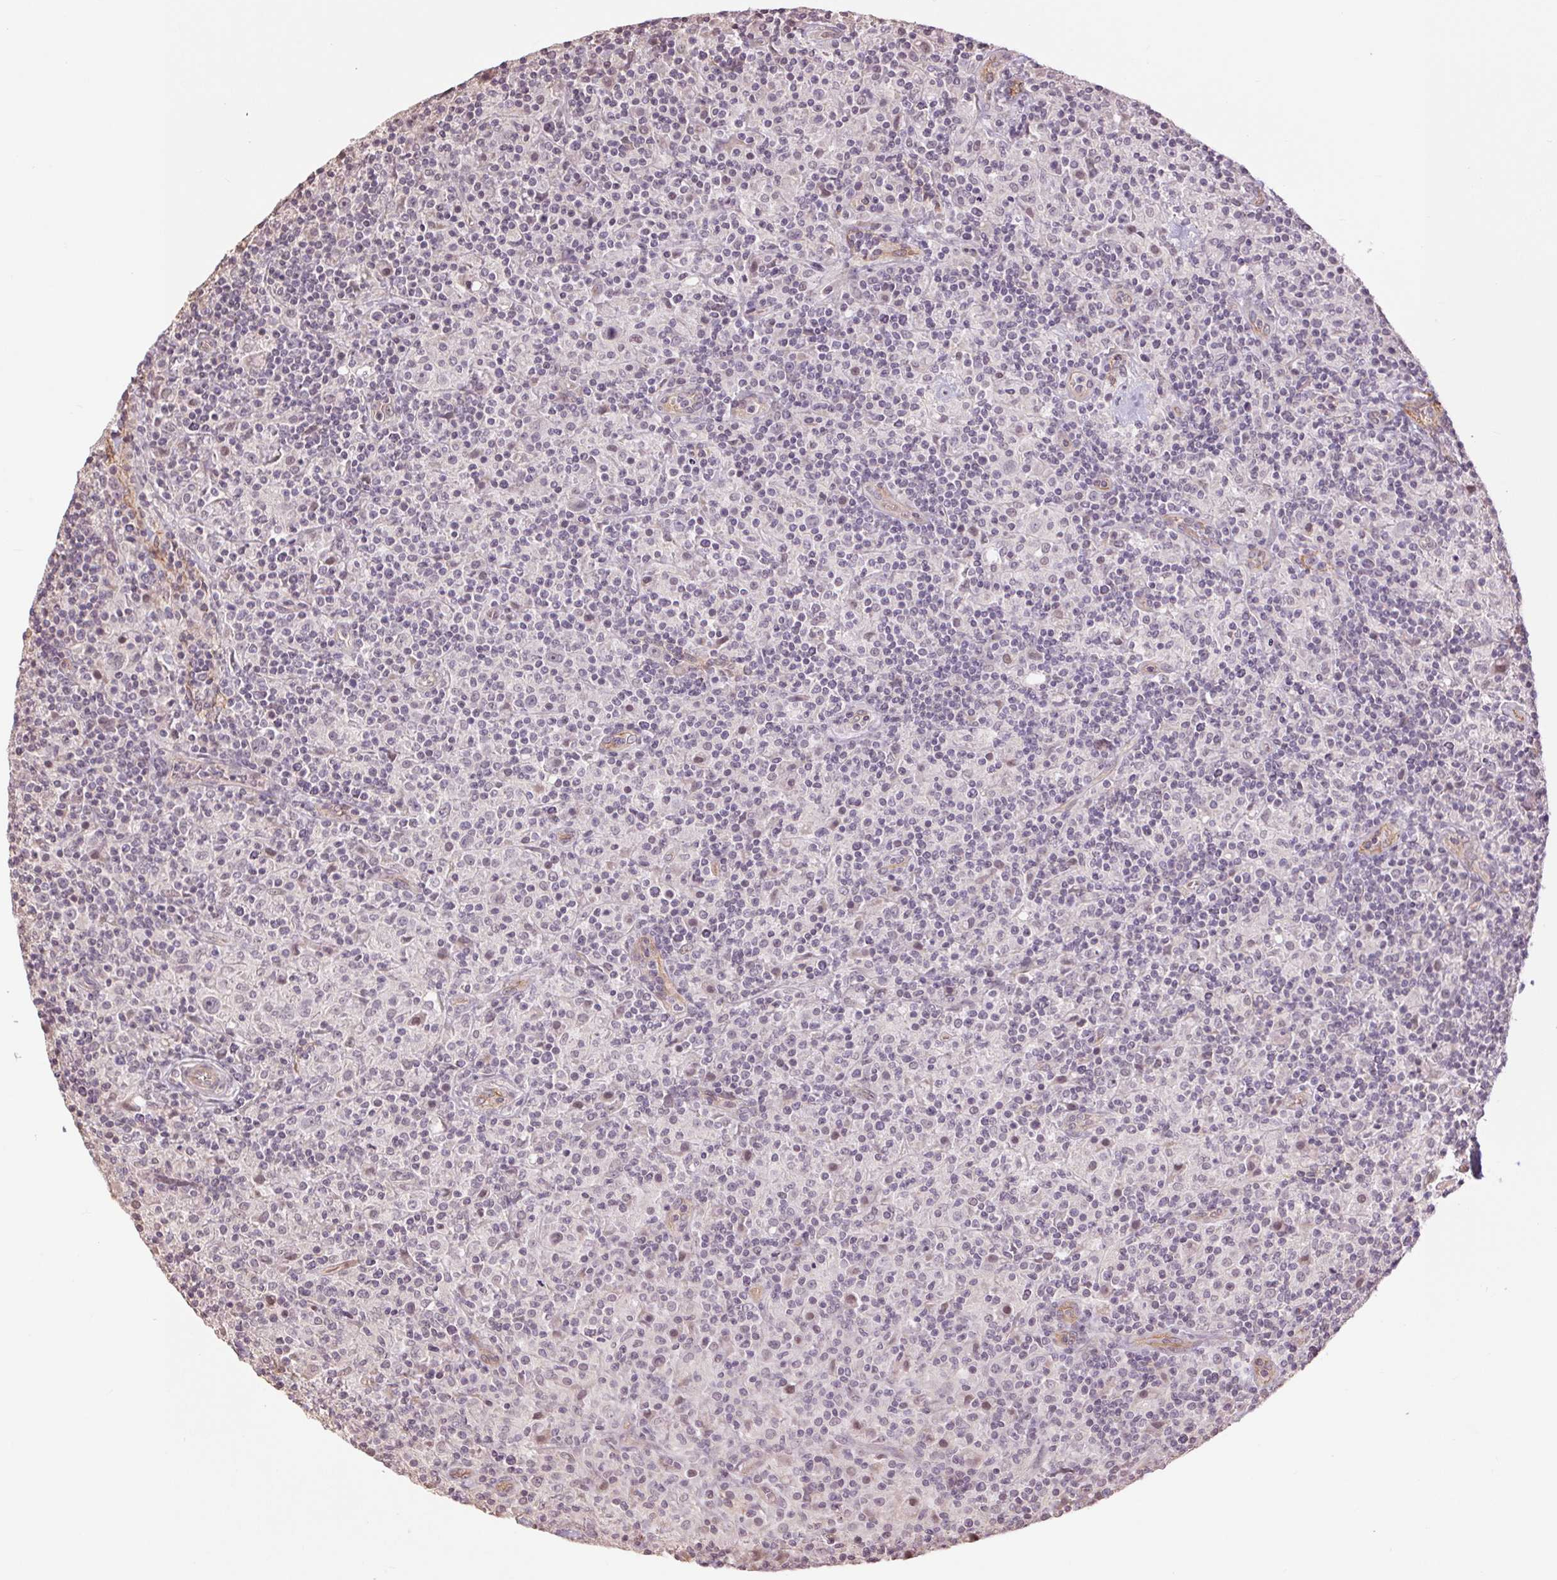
{"staining": {"intensity": "negative", "quantity": "none", "location": "none"}, "tissue": "lymphoma", "cell_type": "Tumor cells", "image_type": "cancer", "snomed": [{"axis": "morphology", "description": "Hodgkin's disease, NOS"}, {"axis": "topography", "description": "Lymph node"}], "caption": "DAB immunohistochemical staining of lymphoma displays no significant positivity in tumor cells.", "gene": "PALM", "patient": {"sex": "male", "age": 70}}